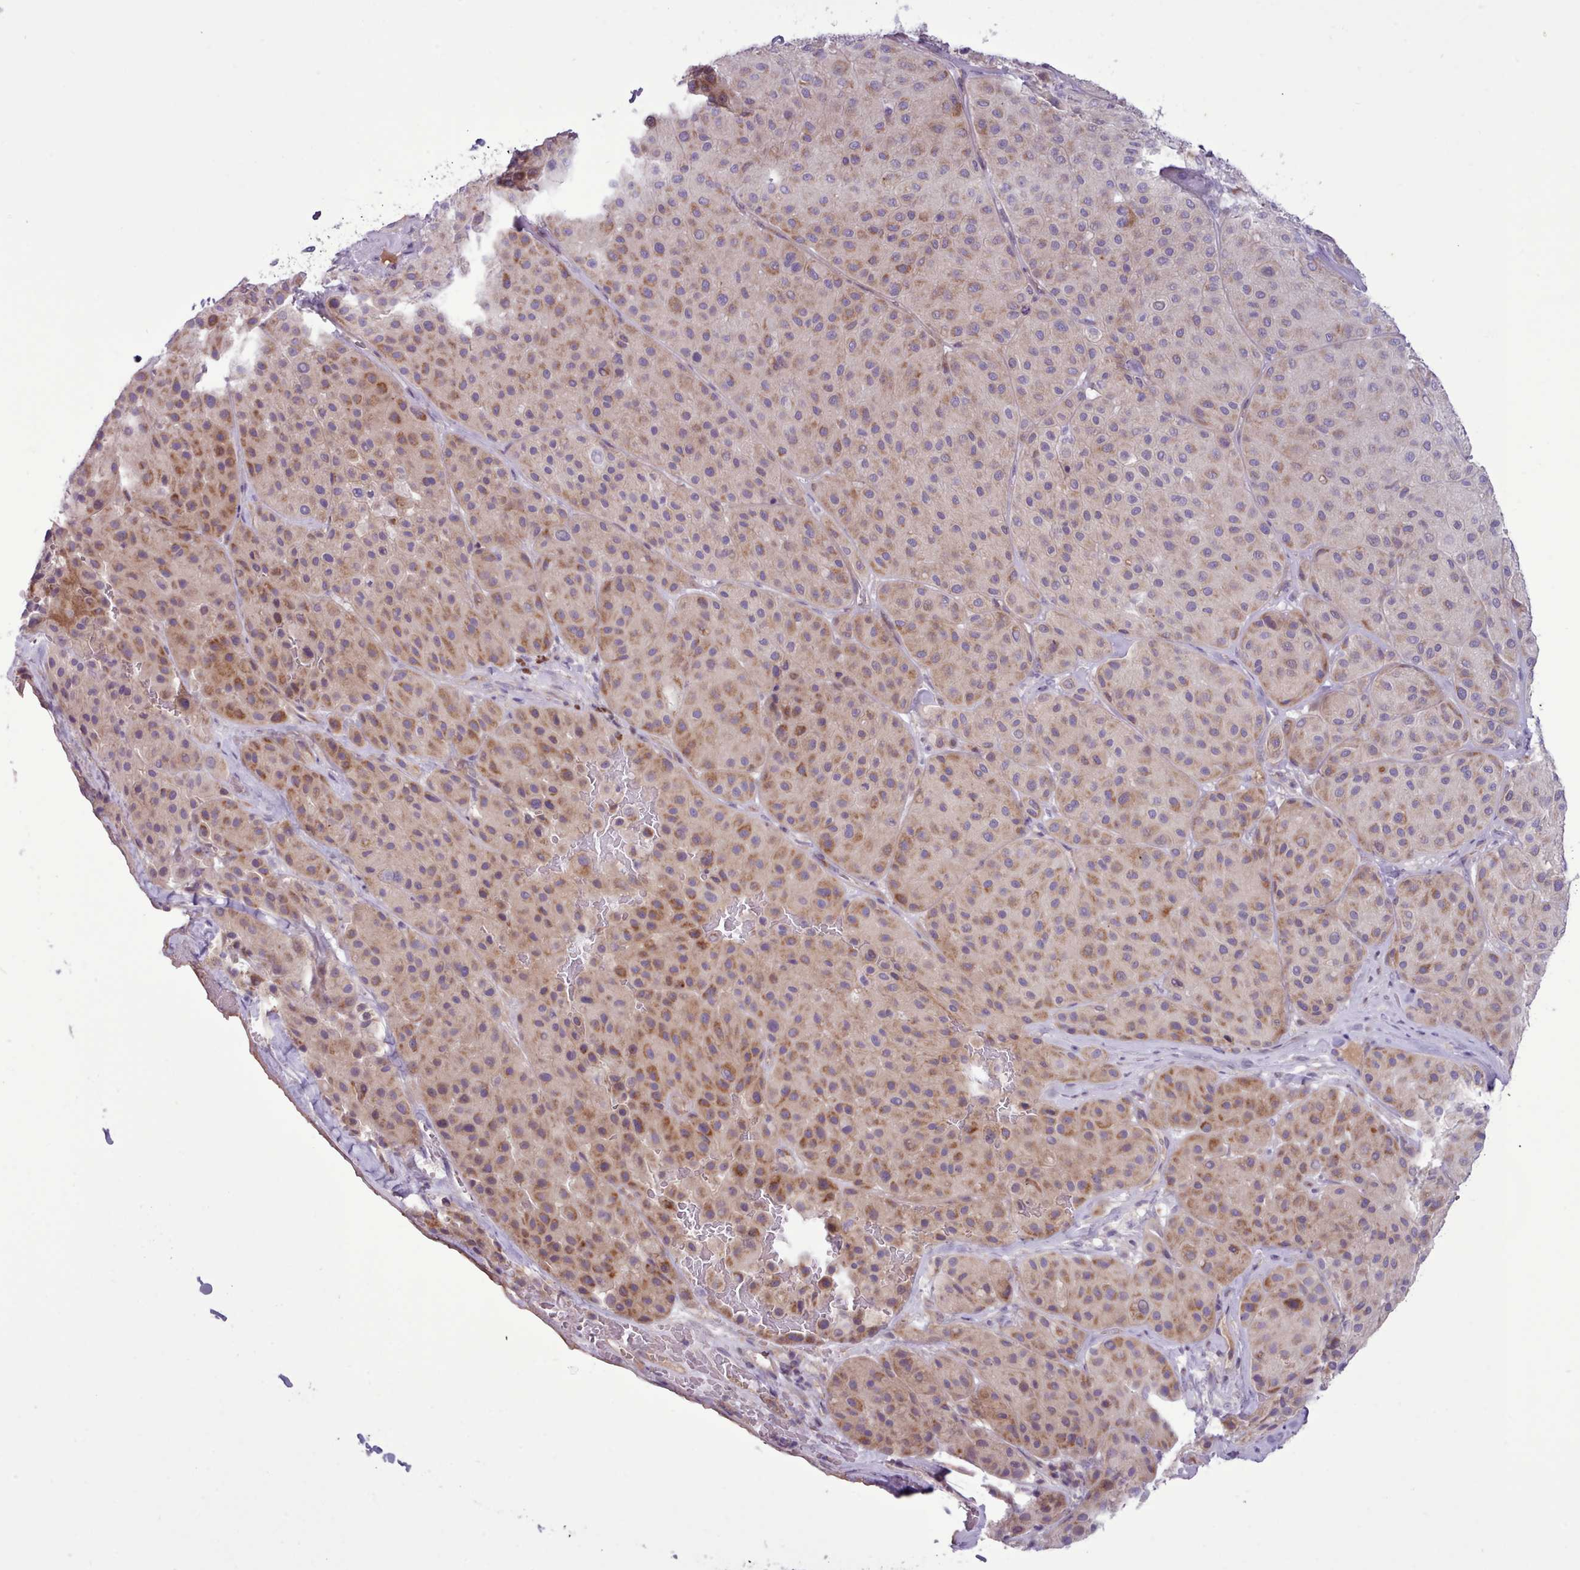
{"staining": {"intensity": "moderate", "quantity": "<25%", "location": "cytoplasmic/membranous"}, "tissue": "melanoma", "cell_type": "Tumor cells", "image_type": "cancer", "snomed": [{"axis": "morphology", "description": "Malignant melanoma, Metastatic site"}, {"axis": "topography", "description": "Smooth muscle"}], "caption": "A photomicrograph of malignant melanoma (metastatic site) stained for a protein shows moderate cytoplasmic/membranous brown staining in tumor cells. (Stains: DAB (3,3'-diaminobenzidine) in brown, nuclei in blue, Microscopy: brightfield microscopy at high magnification).", "gene": "TENT4B", "patient": {"sex": "male", "age": 41}}